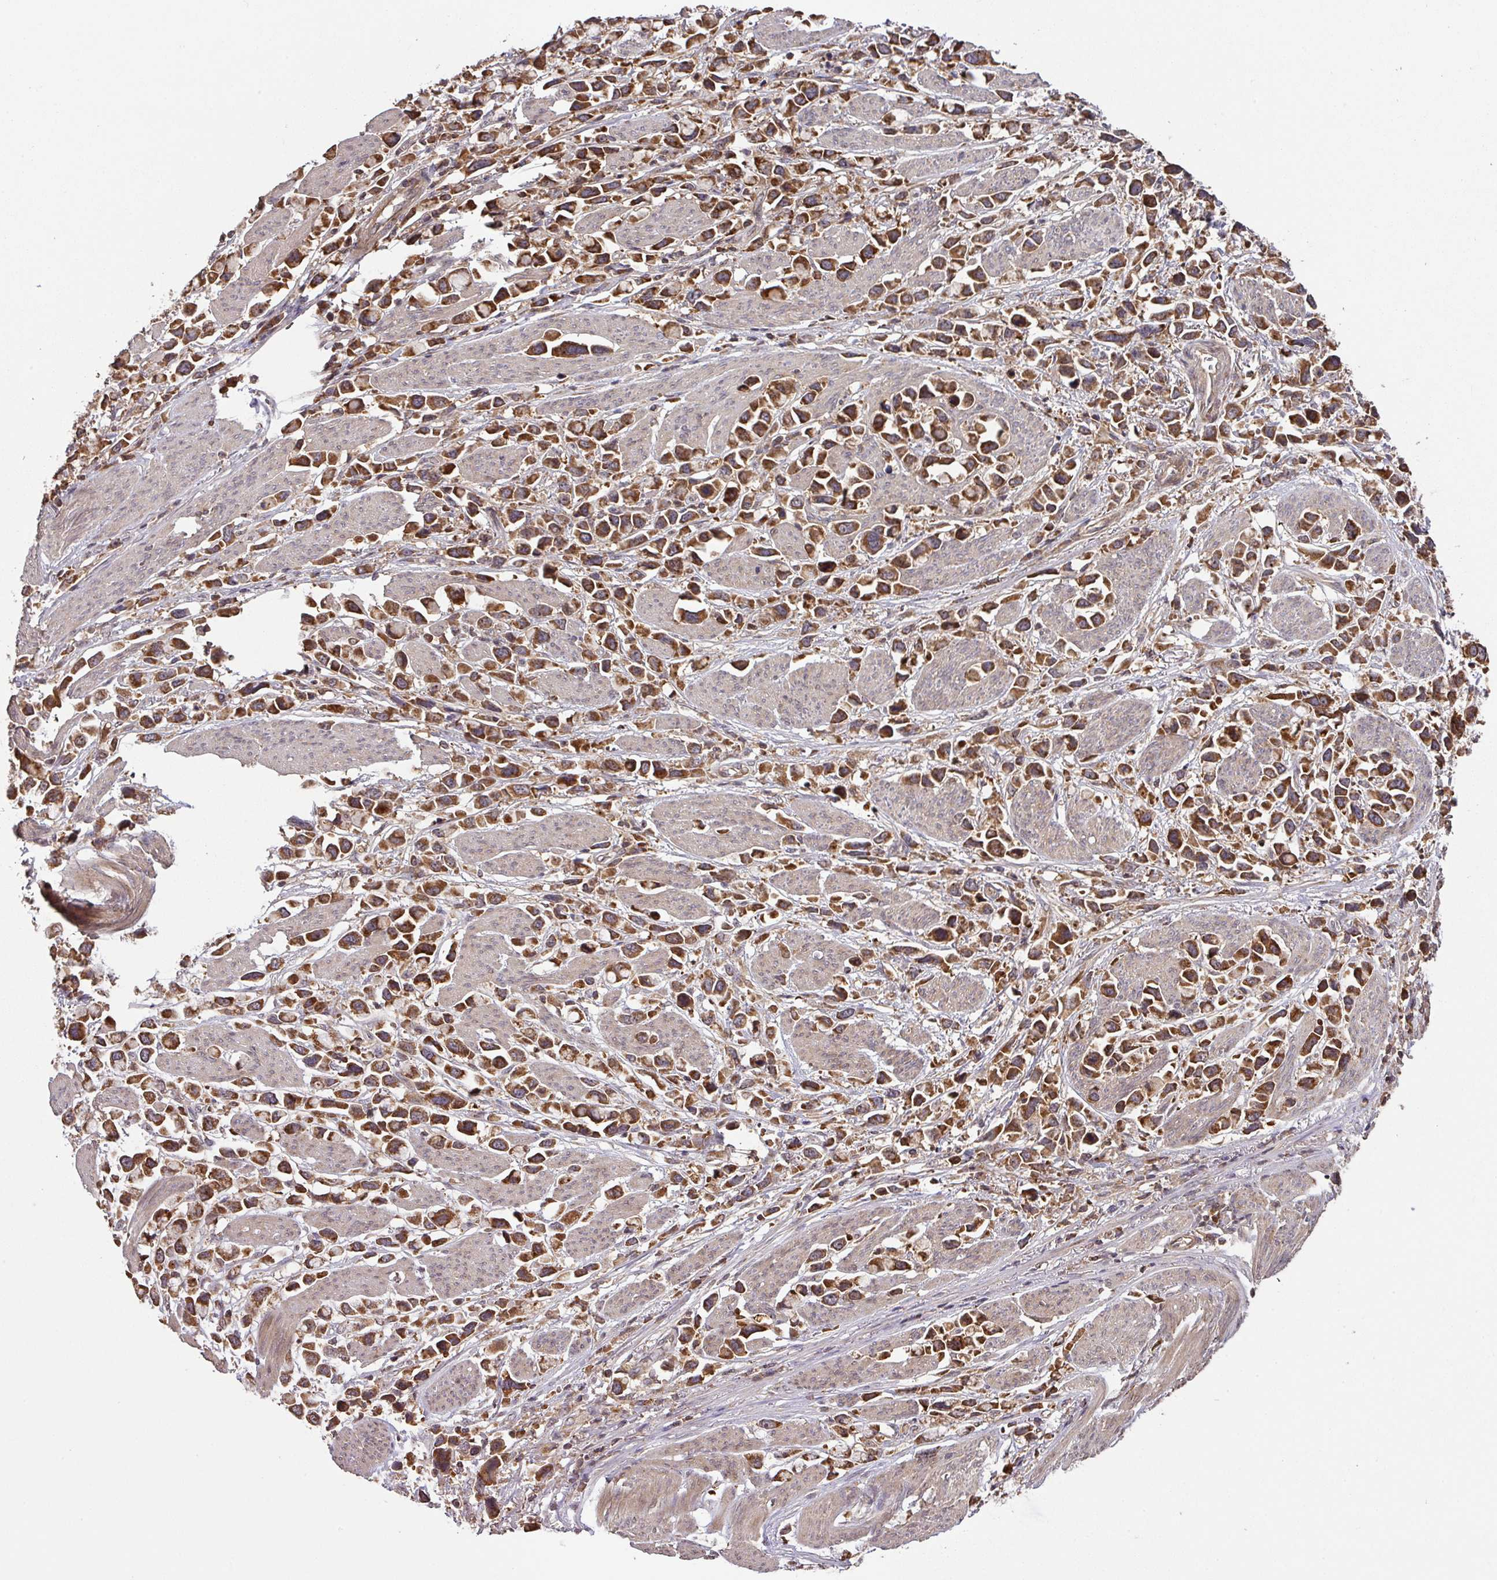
{"staining": {"intensity": "strong", "quantity": ">75%", "location": "cytoplasmic/membranous"}, "tissue": "stomach cancer", "cell_type": "Tumor cells", "image_type": "cancer", "snomed": [{"axis": "morphology", "description": "Adenocarcinoma, NOS"}, {"axis": "topography", "description": "Stomach"}], "caption": "DAB (3,3'-diaminobenzidine) immunohistochemical staining of stomach cancer displays strong cytoplasmic/membranous protein staining in approximately >75% of tumor cells.", "gene": "MRRF", "patient": {"sex": "female", "age": 81}}